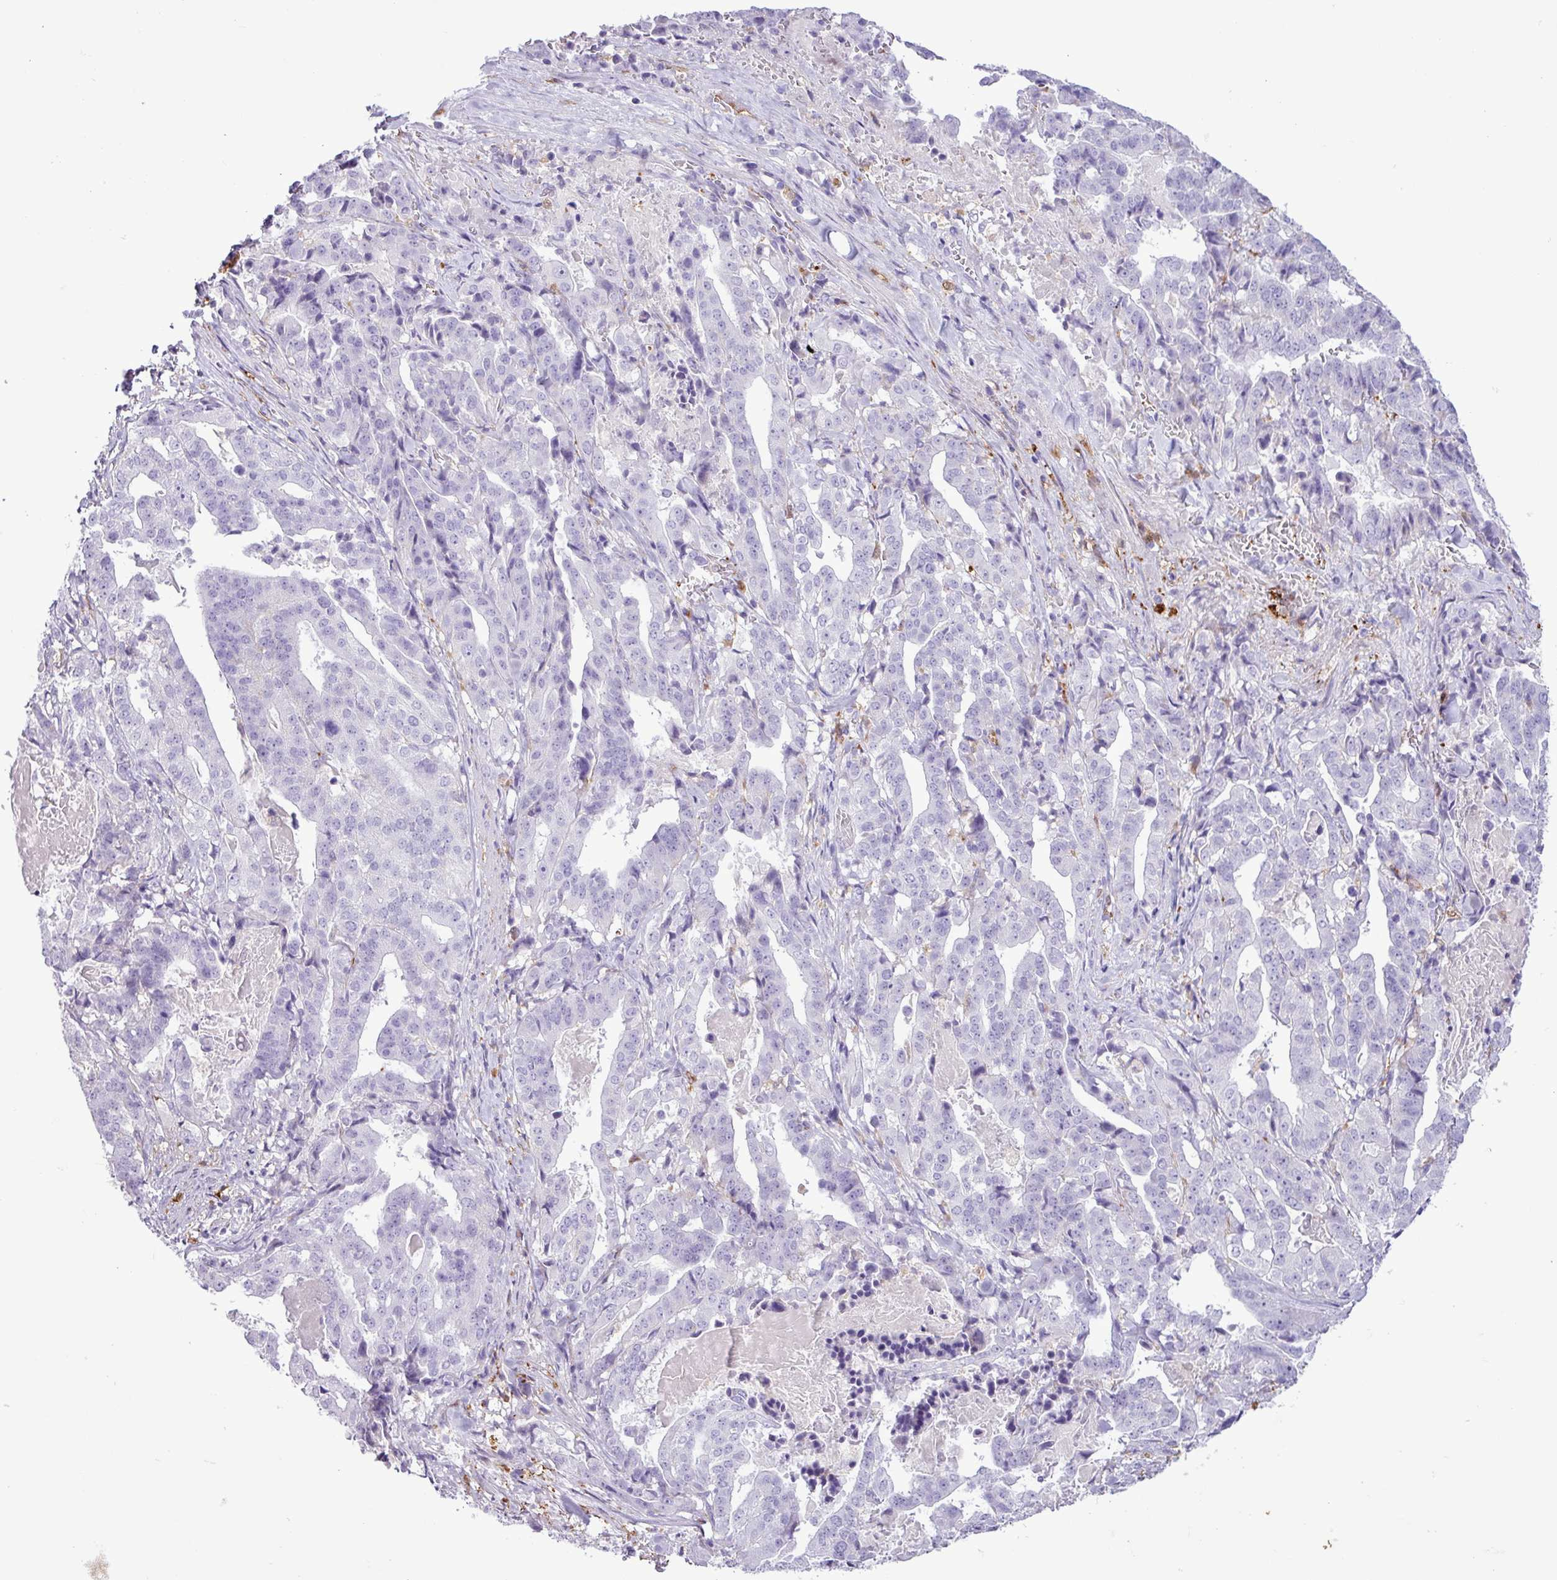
{"staining": {"intensity": "negative", "quantity": "none", "location": "none"}, "tissue": "stomach cancer", "cell_type": "Tumor cells", "image_type": "cancer", "snomed": [{"axis": "morphology", "description": "Adenocarcinoma, NOS"}, {"axis": "topography", "description": "Stomach"}], "caption": "High power microscopy image of an IHC histopathology image of adenocarcinoma (stomach), revealing no significant staining in tumor cells.", "gene": "TMEM200C", "patient": {"sex": "male", "age": 48}}